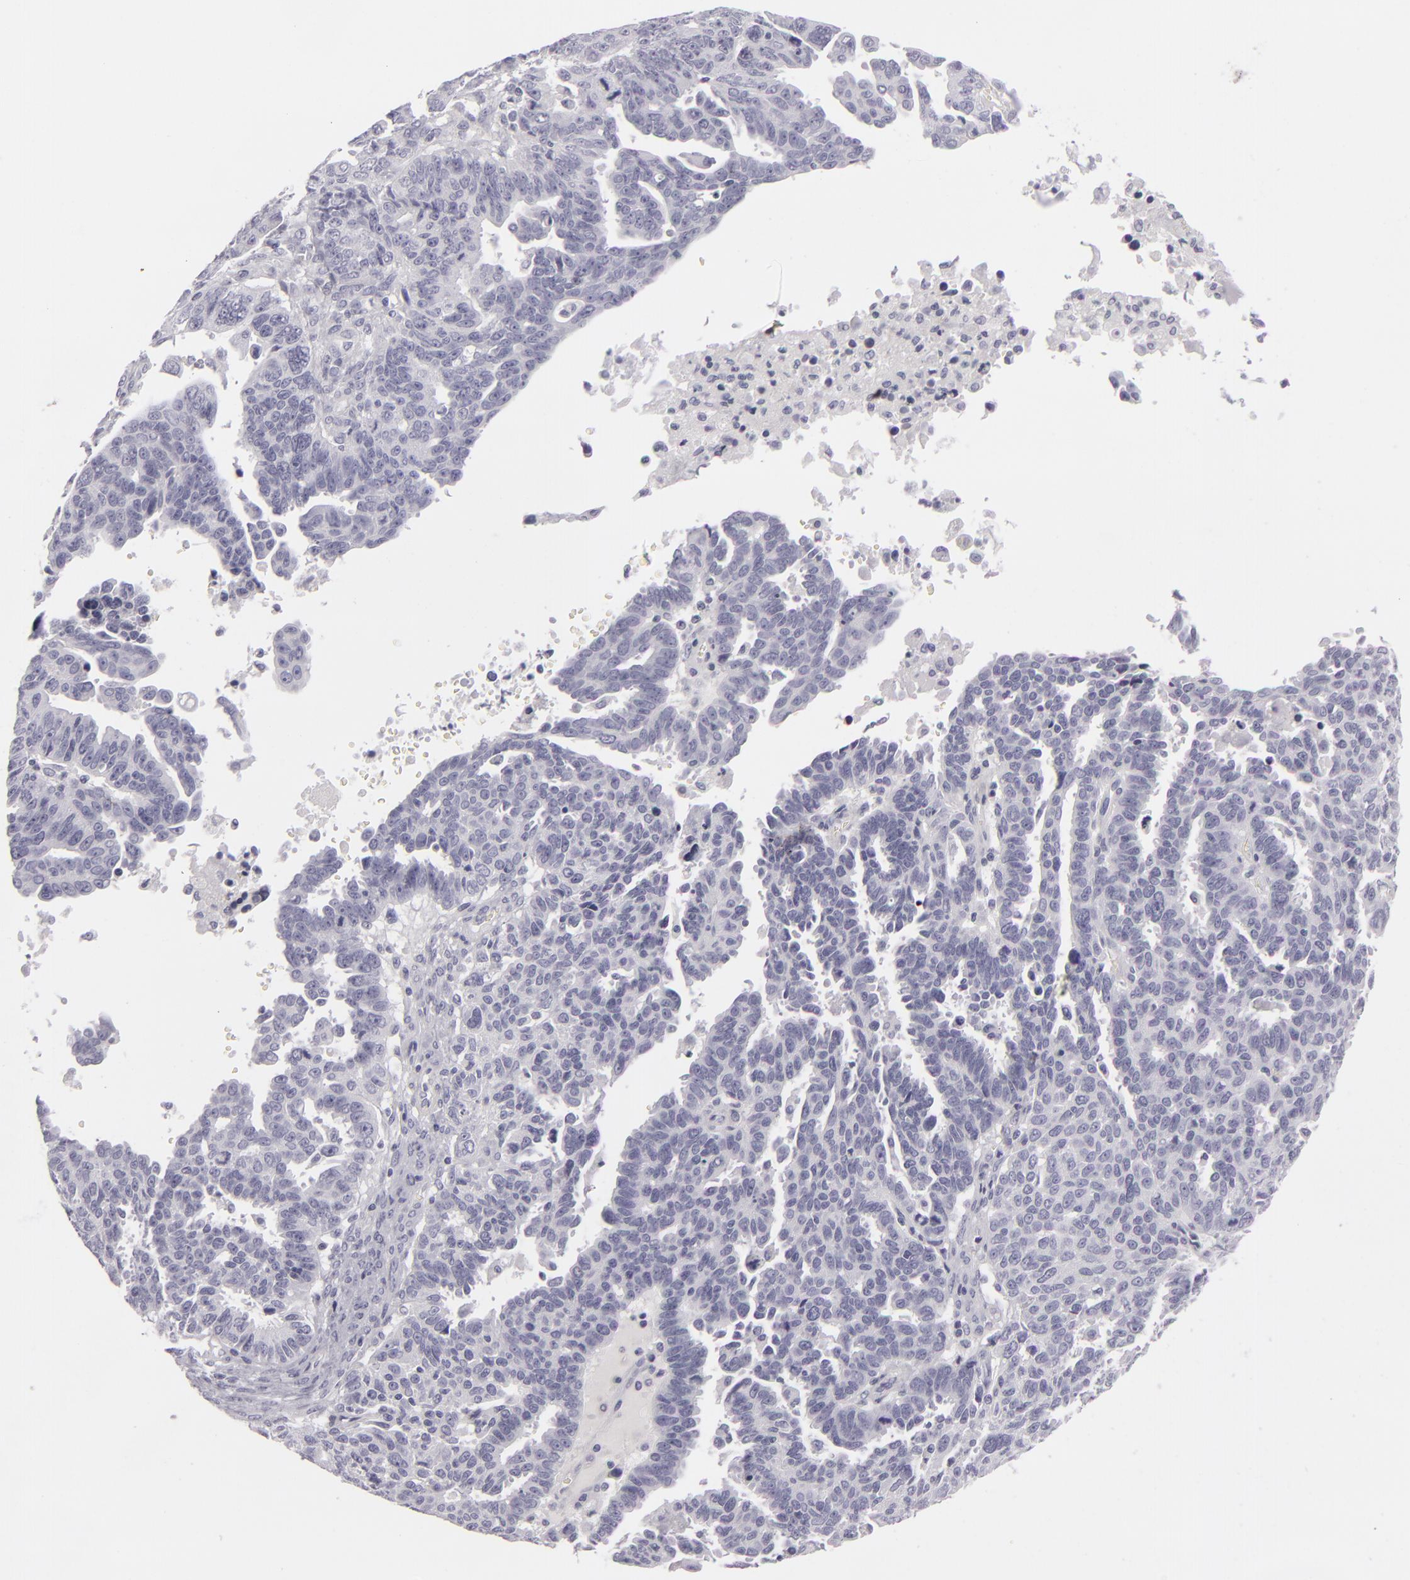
{"staining": {"intensity": "negative", "quantity": "none", "location": "none"}, "tissue": "ovarian cancer", "cell_type": "Tumor cells", "image_type": "cancer", "snomed": [{"axis": "morphology", "description": "Carcinoma, endometroid"}, {"axis": "morphology", "description": "Cystadenocarcinoma, serous, NOS"}, {"axis": "topography", "description": "Ovary"}], "caption": "Immunohistochemistry of human ovarian endometroid carcinoma displays no expression in tumor cells. (DAB (3,3'-diaminobenzidine) IHC, high magnification).", "gene": "CDX2", "patient": {"sex": "female", "age": 45}}